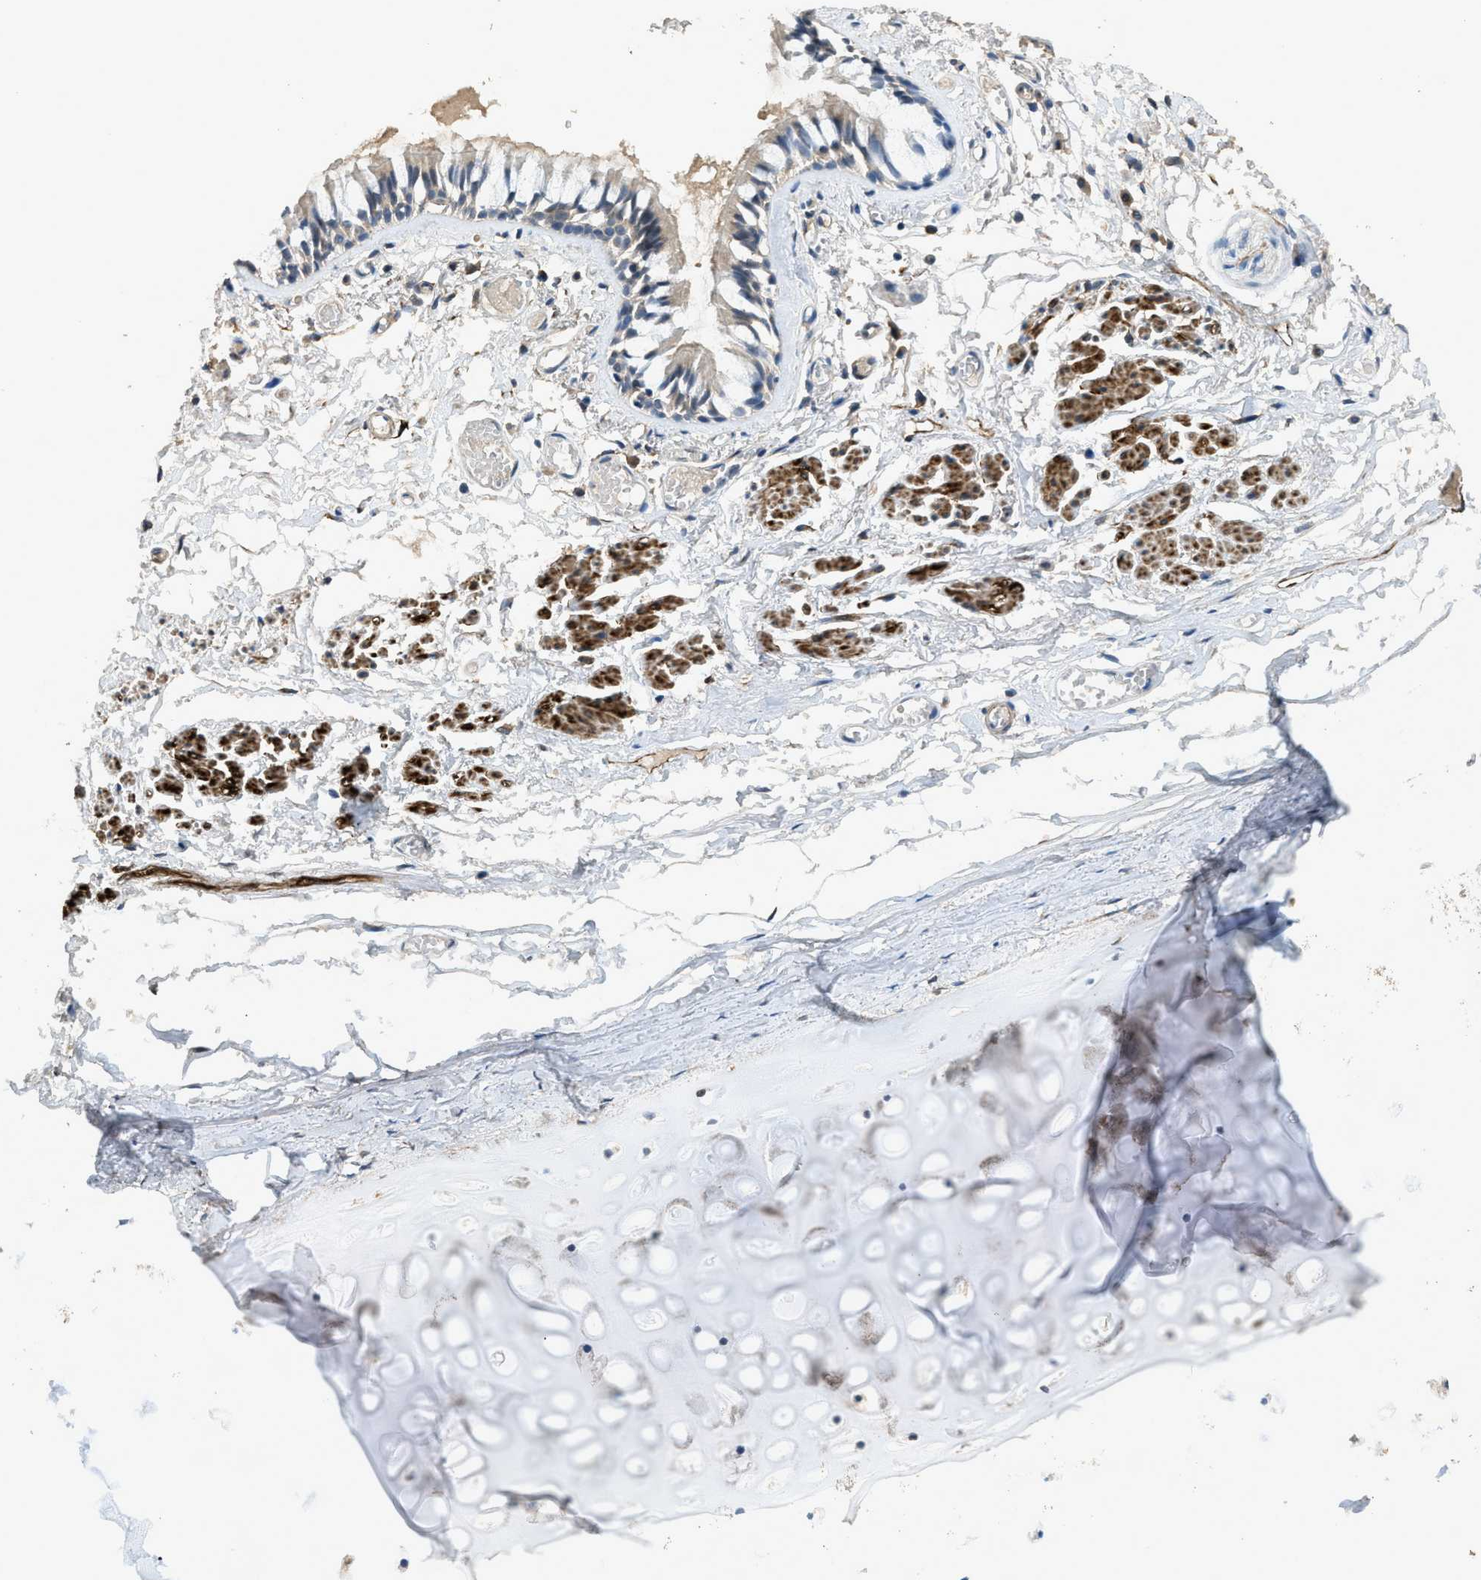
{"staining": {"intensity": "weak", "quantity": "25%-75%", "location": "cytoplasmic/membranous"}, "tissue": "bronchus", "cell_type": "Respiratory epithelial cells", "image_type": "normal", "snomed": [{"axis": "morphology", "description": "Normal tissue, NOS"}, {"axis": "morphology", "description": "Inflammation, NOS"}, {"axis": "topography", "description": "Cartilage tissue"}, {"axis": "topography", "description": "Lung"}], "caption": "The image demonstrates immunohistochemical staining of unremarkable bronchus. There is weak cytoplasmic/membranous positivity is appreciated in approximately 25%-75% of respiratory epithelial cells.", "gene": "SYNM", "patient": {"sex": "male", "age": 71}}